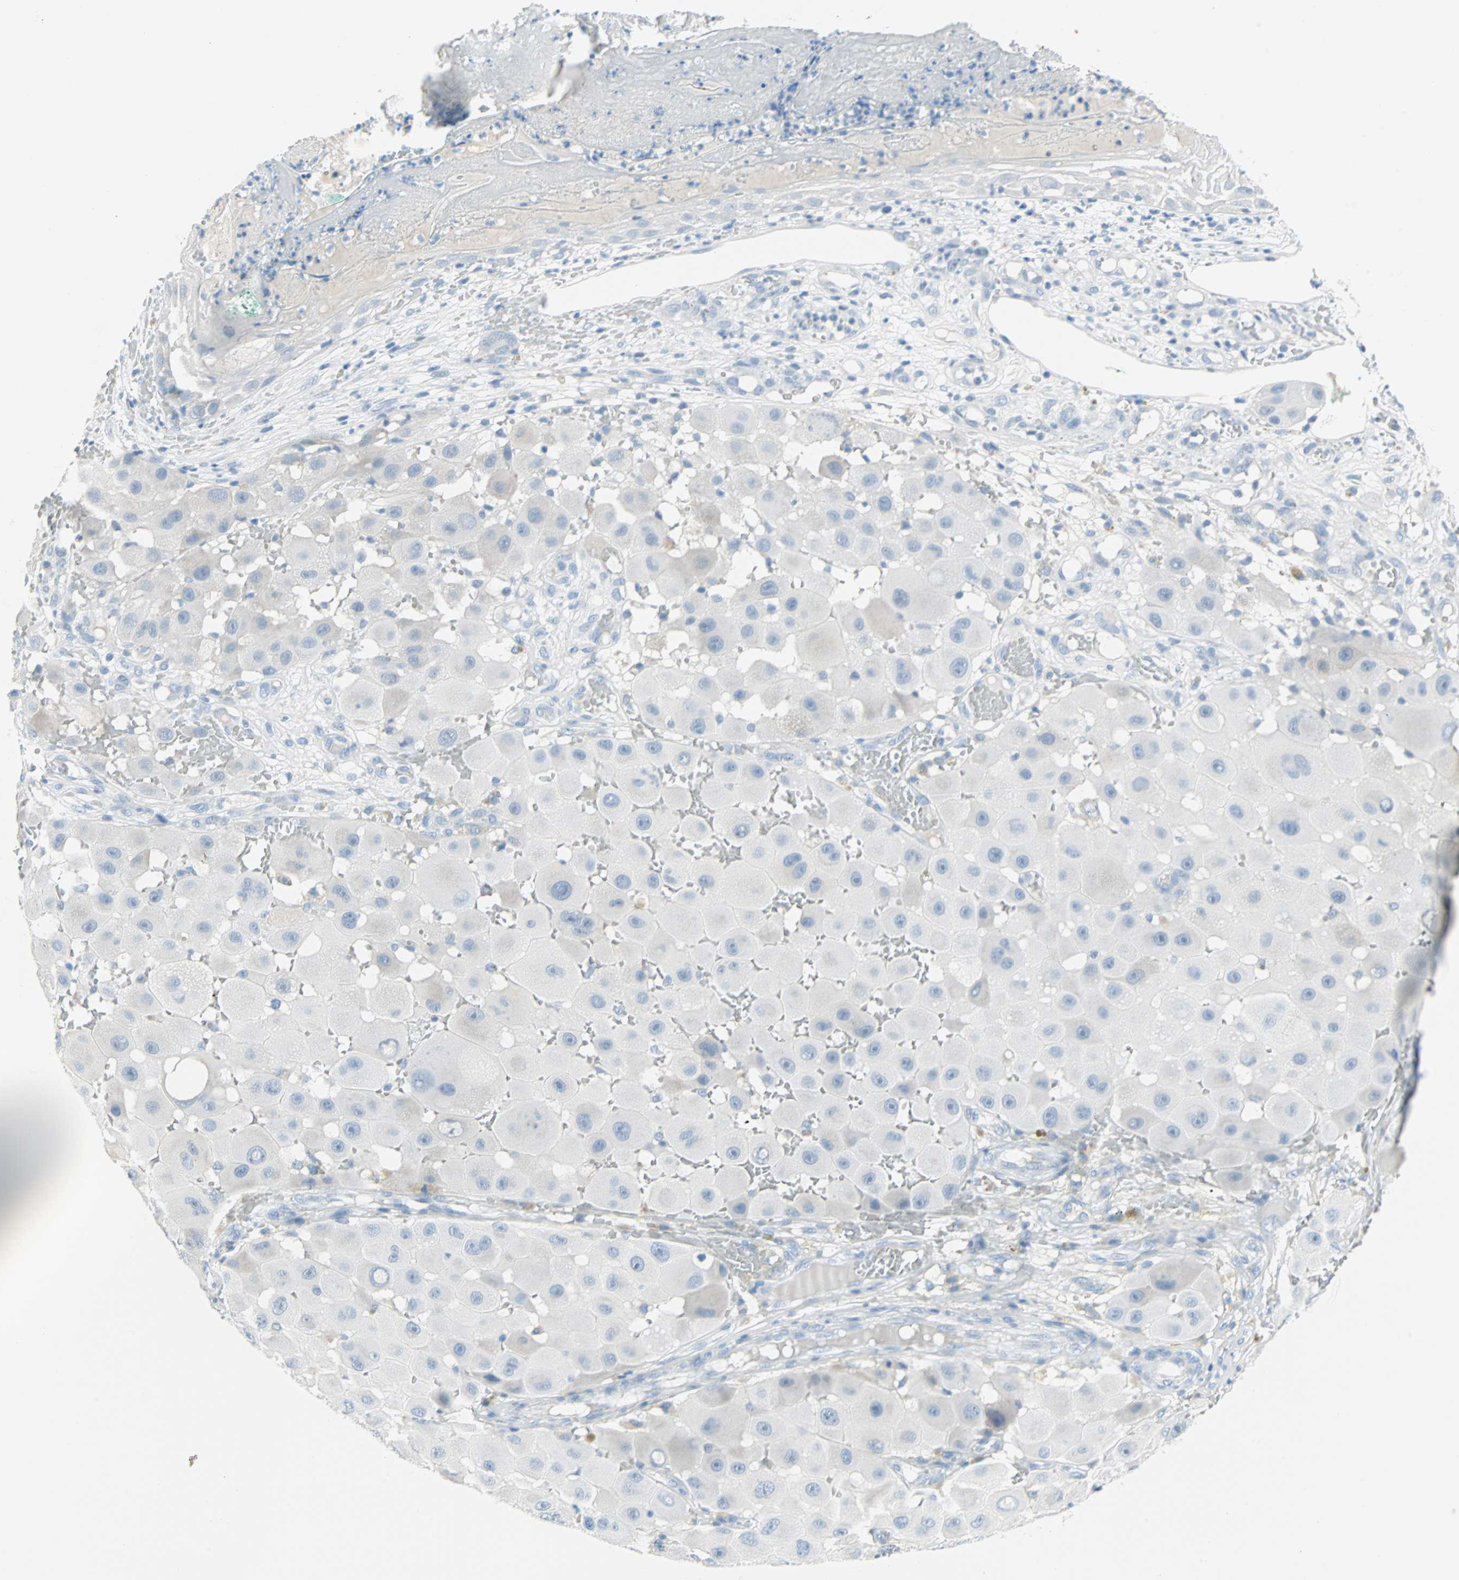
{"staining": {"intensity": "negative", "quantity": "none", "location": "none"}, "tissue": "melanoma", "cell_type": "Tumor cells", "image_type": "cancer", "snomed": [{"axis": "morphology", "description": "Malignant melanoma, NOS"}, {"axis": "topography", "description": "Skin"}], "caption": "Human malignant melanoma stained for a protein using IHC displays no staining in tumor cells.", "gene": "STX1A", "patient": {"sex": "female", "age": 81}}